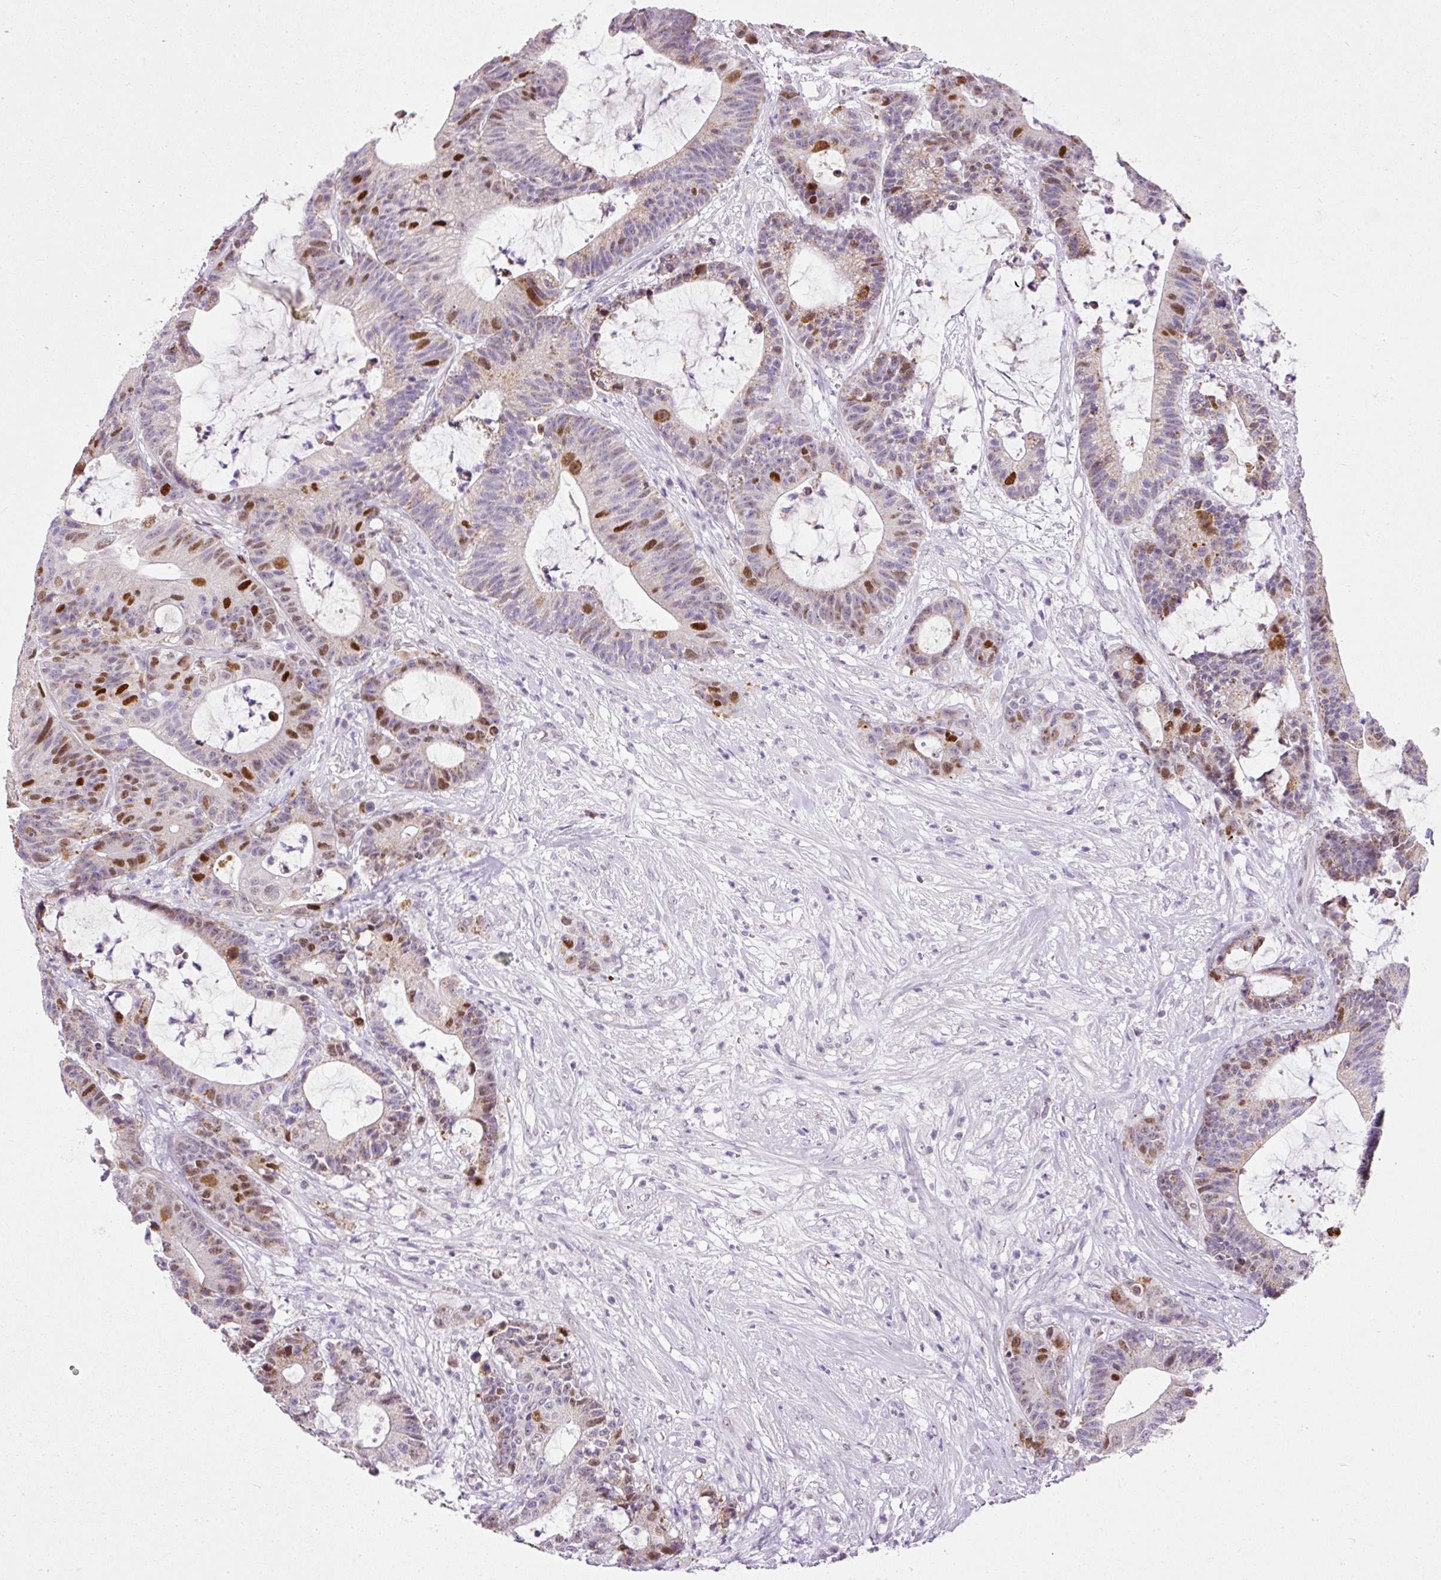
{"staining": {"intensity": "moderate", "quantity": "25%-75%", "location": "cytoplasmic/membranous,nuclear"}, "tissue": "colorectal cancer", "cell_type": "Tumor cells", "image_type": "cancer", "snomed": [{"axis": "morphology", "description": "Adenocarcinoma, NOS"}, {"axis": "topography", "description": "Colon"}], "caption": "Colorectal cancer stained with a protein marker exhibits moderate staining in tumor cells.", "gene": "KPNA2", "patient": {"sex": "female", "age": 84}}